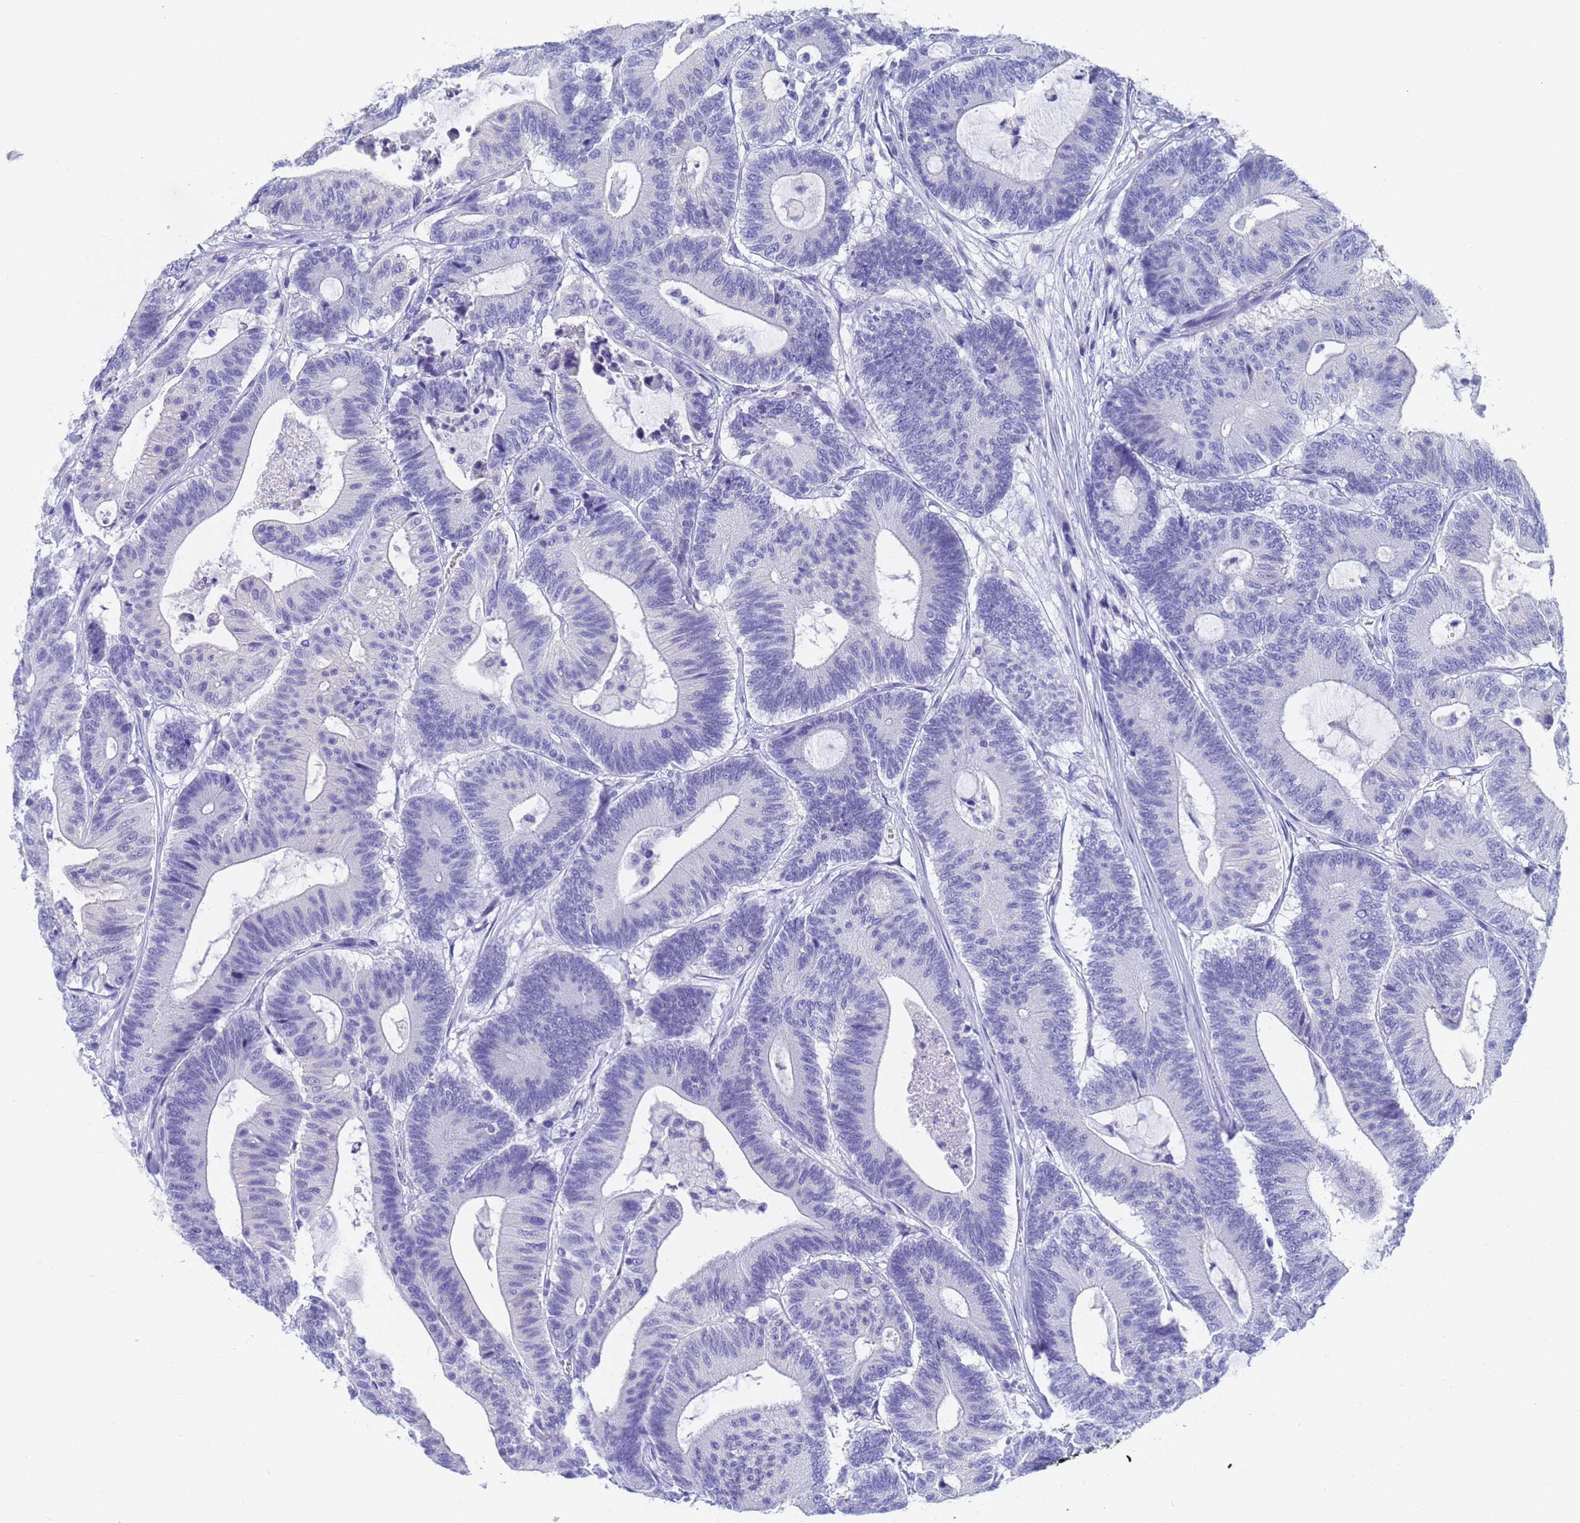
{"staining": {"intensity": "negative", "quantity": "none", "location": "none"}, "tissue": "colorectal cancer", "cell_type": "Tumor cells", "image_type": "cancer", "snomed": [{"axis": "morphology", "description": "Adenocarcinoma, NOS"}, {"axis": "topography", "description": "Colon"}], "caption": "Immunohistochemical staining of human adenocarcinoma (colorectal) displays no significant positivity in tumor cells.", "gene": "STATH", "patient": {"sex": "female", "age": 84}}